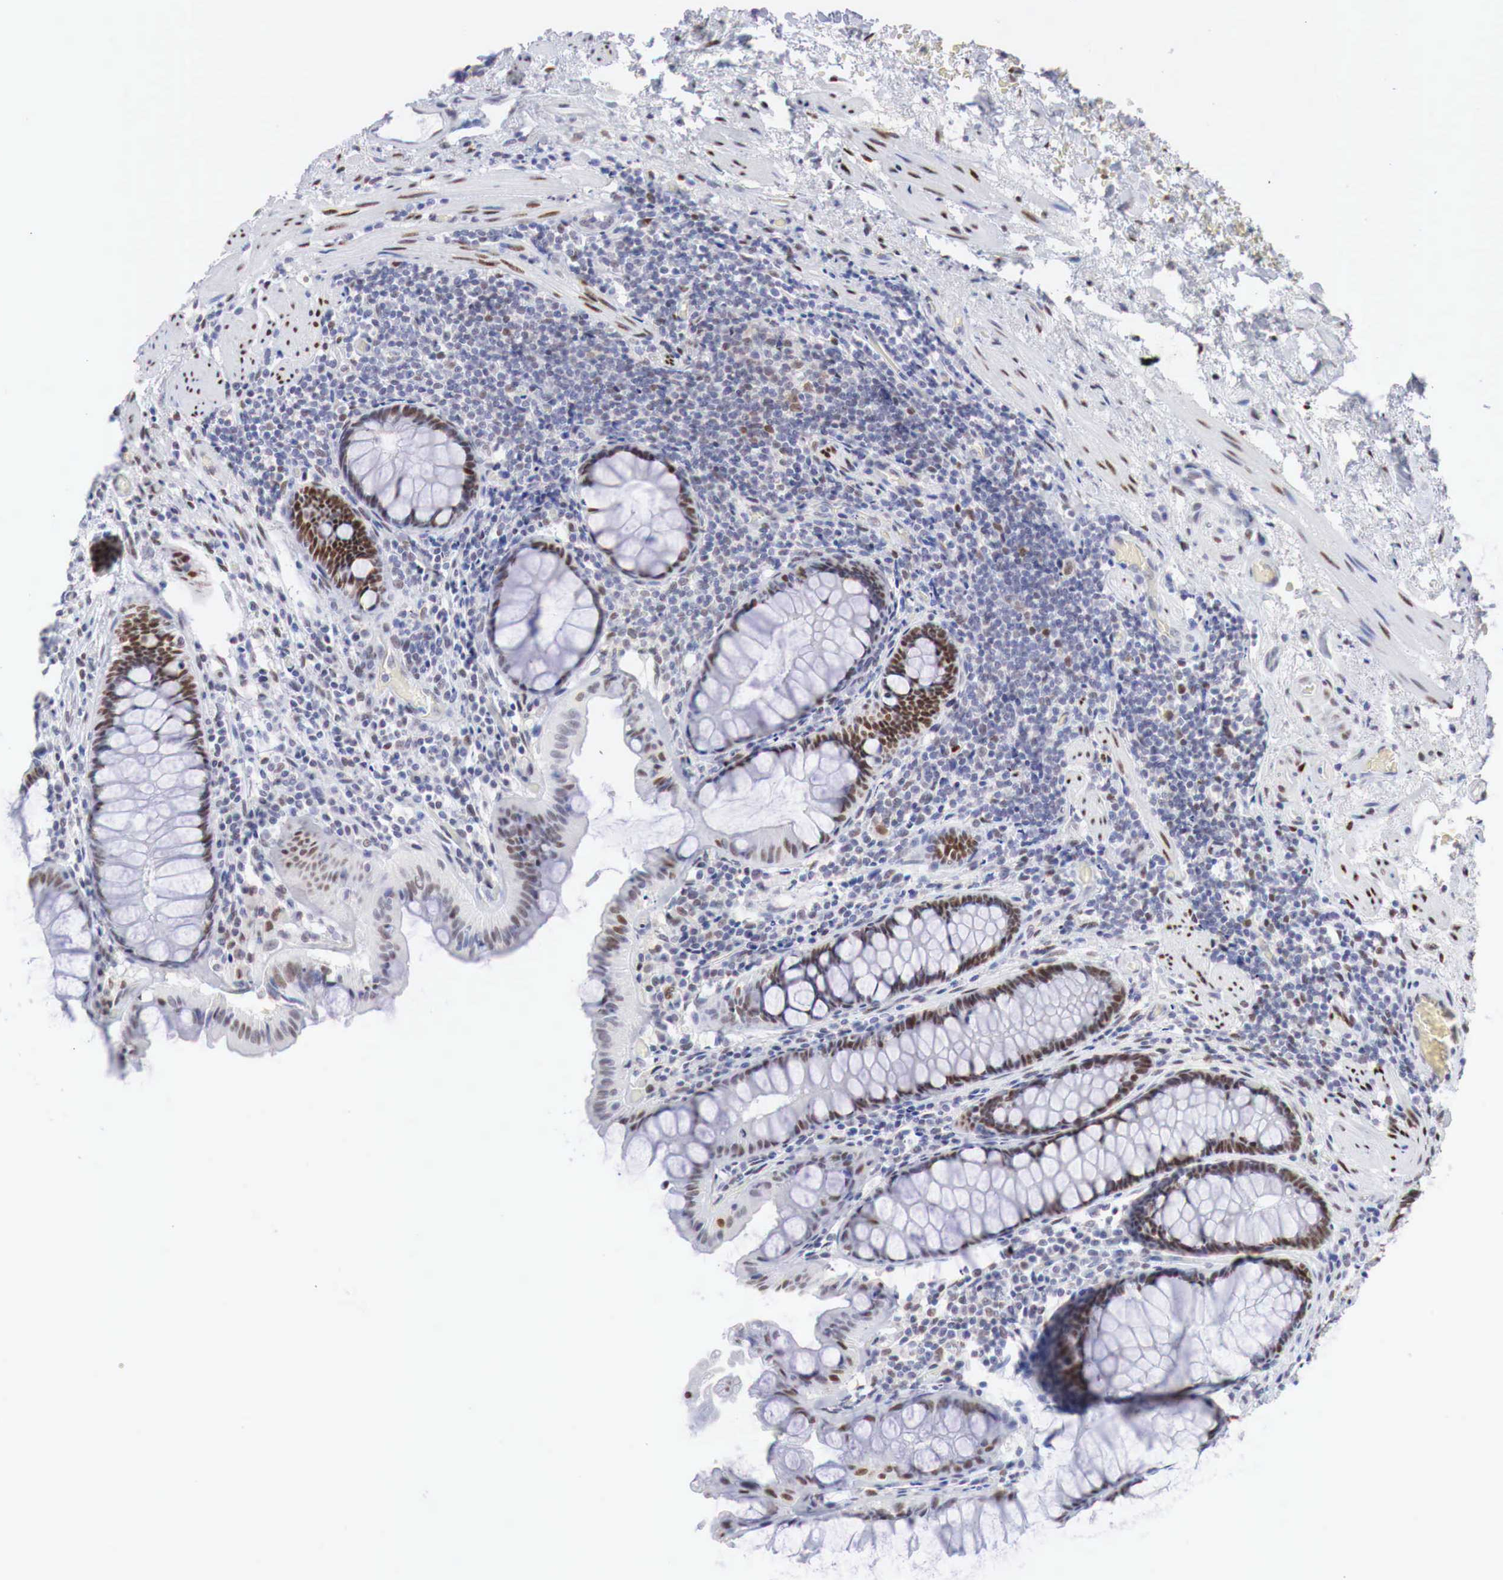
{"staining": {"intensity": "strong", "quantity": ">75%", "location": "nuclear"}, "tissue": "rectum", "cell_type": "Glandular cells", "image_type": "normal", "snomed": [{"axis": "morphology", "description": "Normal tissue, NOS"}, {"axis": "topography", "description": "Rectum"}], "caption": "DAB (3,3'-diaminobenzidine) immunohistochemical staining of benign human rectum reveals strong nuclear protein positivity in approximately >75% of glandular cells.", "gene": "FOXP2", "patient": {"sex": "male", "age": 77}}